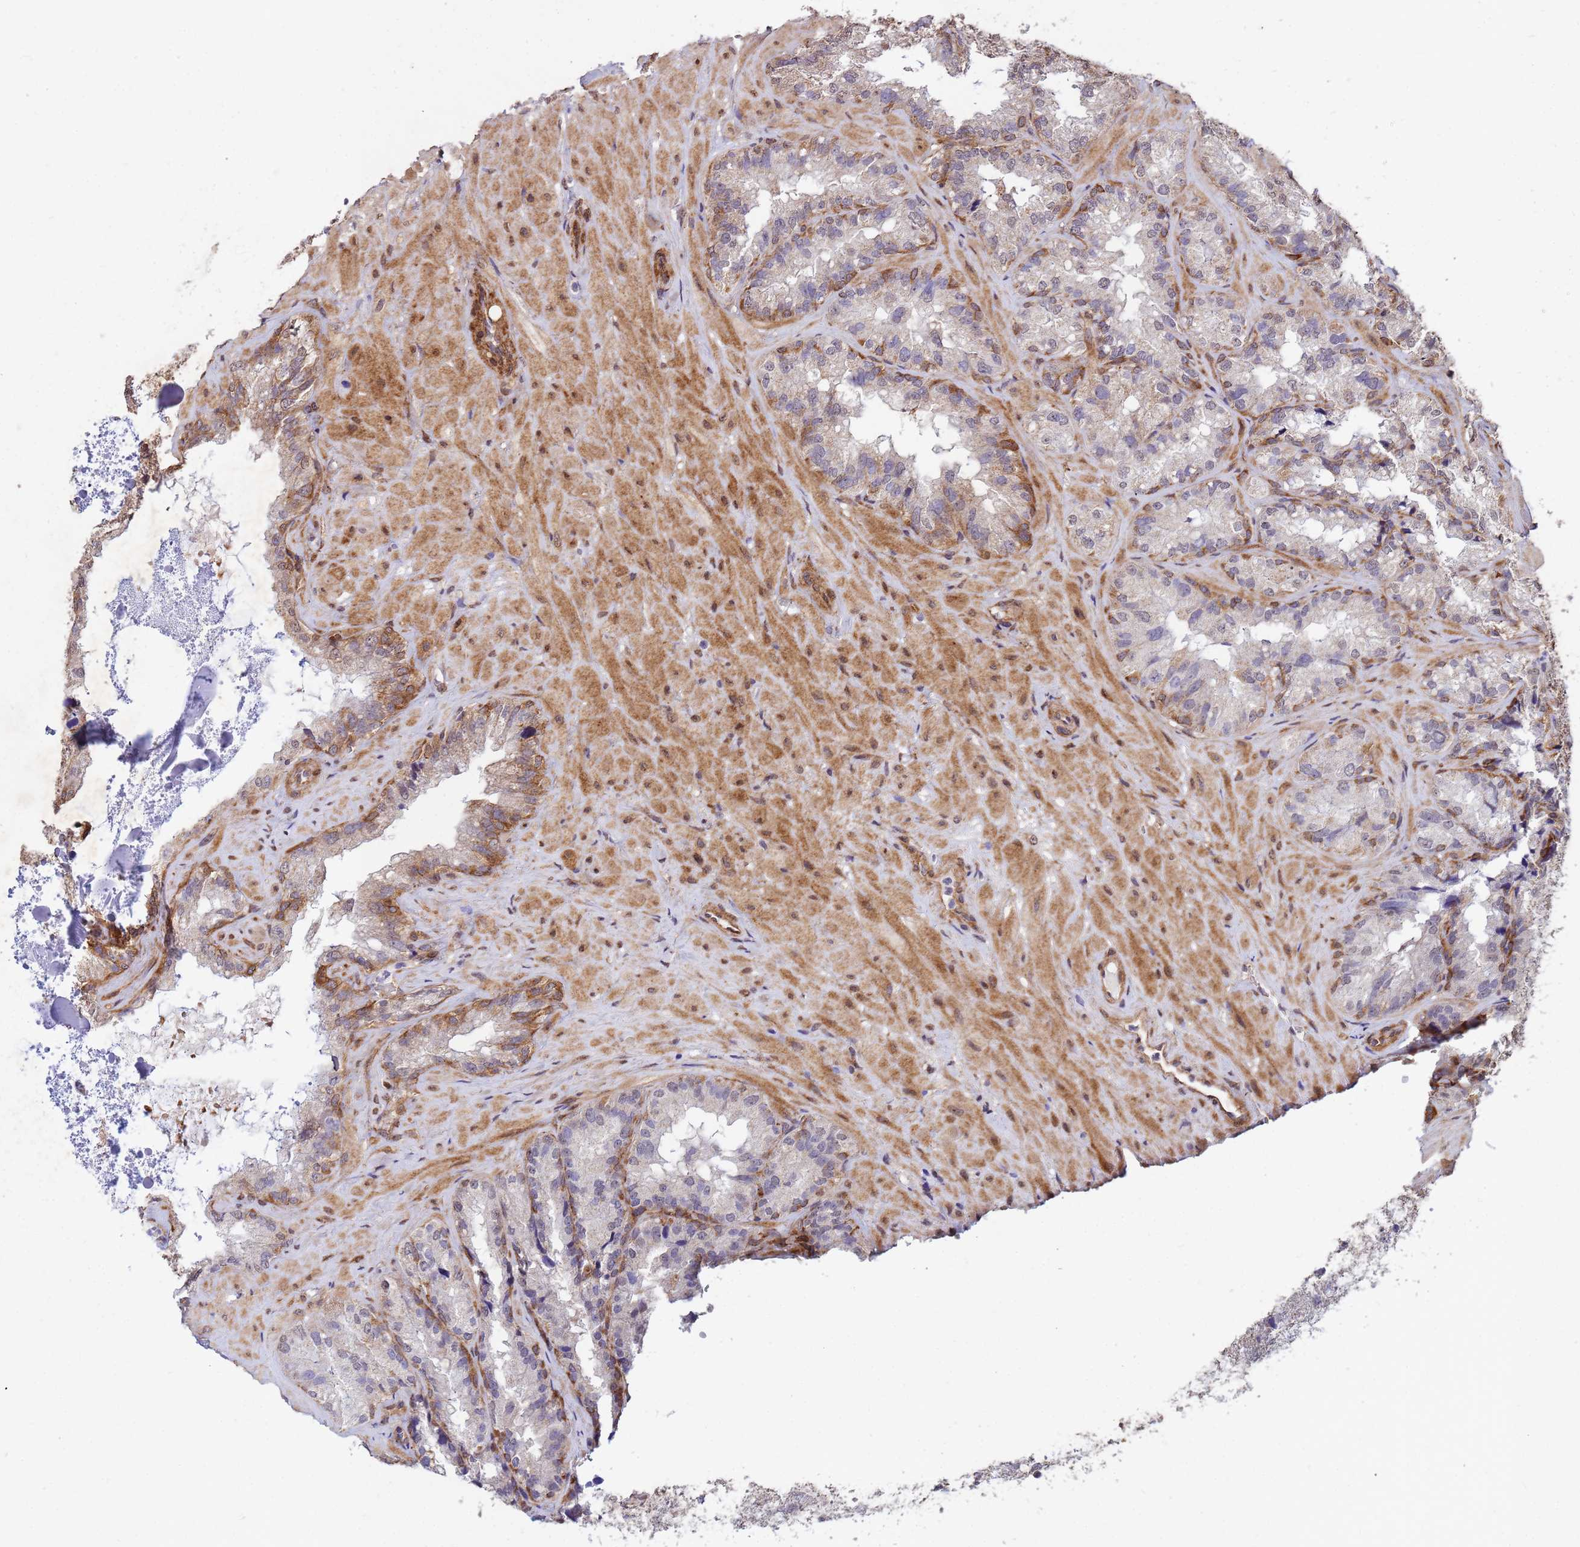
{"staining": {"intensity": "moderate", "quantity": "<25%", "location": "cytoplasmic/membranous"}, "tissue": "seminal vesicle", "cell_type": "Glandular cells", "image_type": "normal", "snomed": [{"axis": "morphology", "description": "Normal tissue, NOS"}, {"axis": "topography", "description": "Seminal veicle"}], "caption": "A high-resolution image shows IHC staining of benign seminal vesicle, which displays moderate cytoplasmic/membranous positivity in about <25% of glandular cells.", "gene": "TRIP6", "patient": {"sex": "male", "age": 58}}